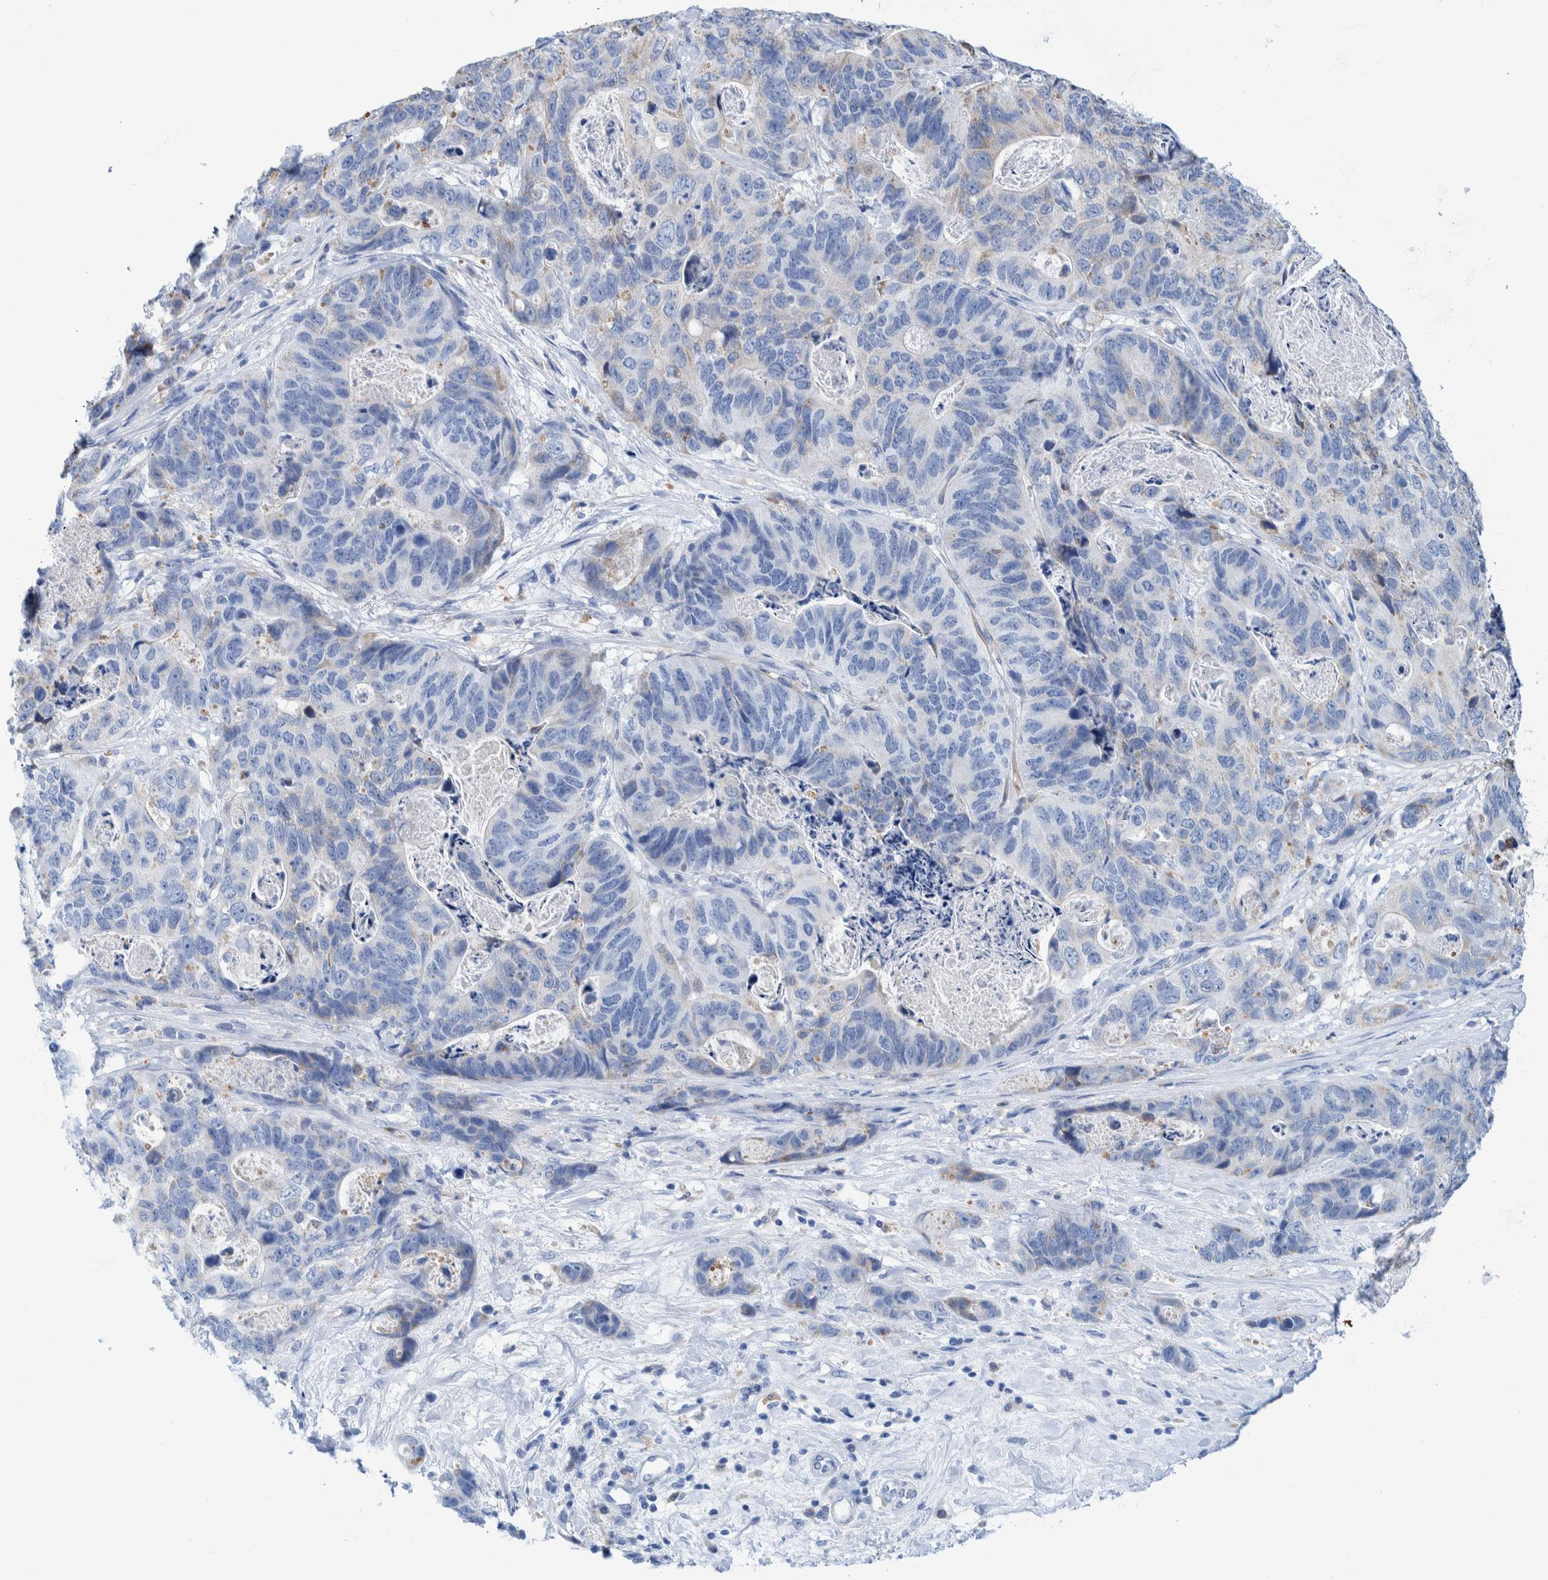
{"staining": {"intensity": "negative", "quantity": "none", "location": "none"}, "tissue": "stomach cancer", "cell_type": "Tumor cells", "image_type": "cancer", "snomed": [{"axis": "morphology", "description": "Normal tissue, NOS"}, {"axis": "morphology", "description": "Adenocarcinoma, NOS"}, {"axis": "topography", "description": "Stomach"}], "caption": "The histopathology image shows no staining of tumor cells in stomach adenocarcinoma.", "gene": "KRT14", "patient": {"sex": "female", "age": 89}}